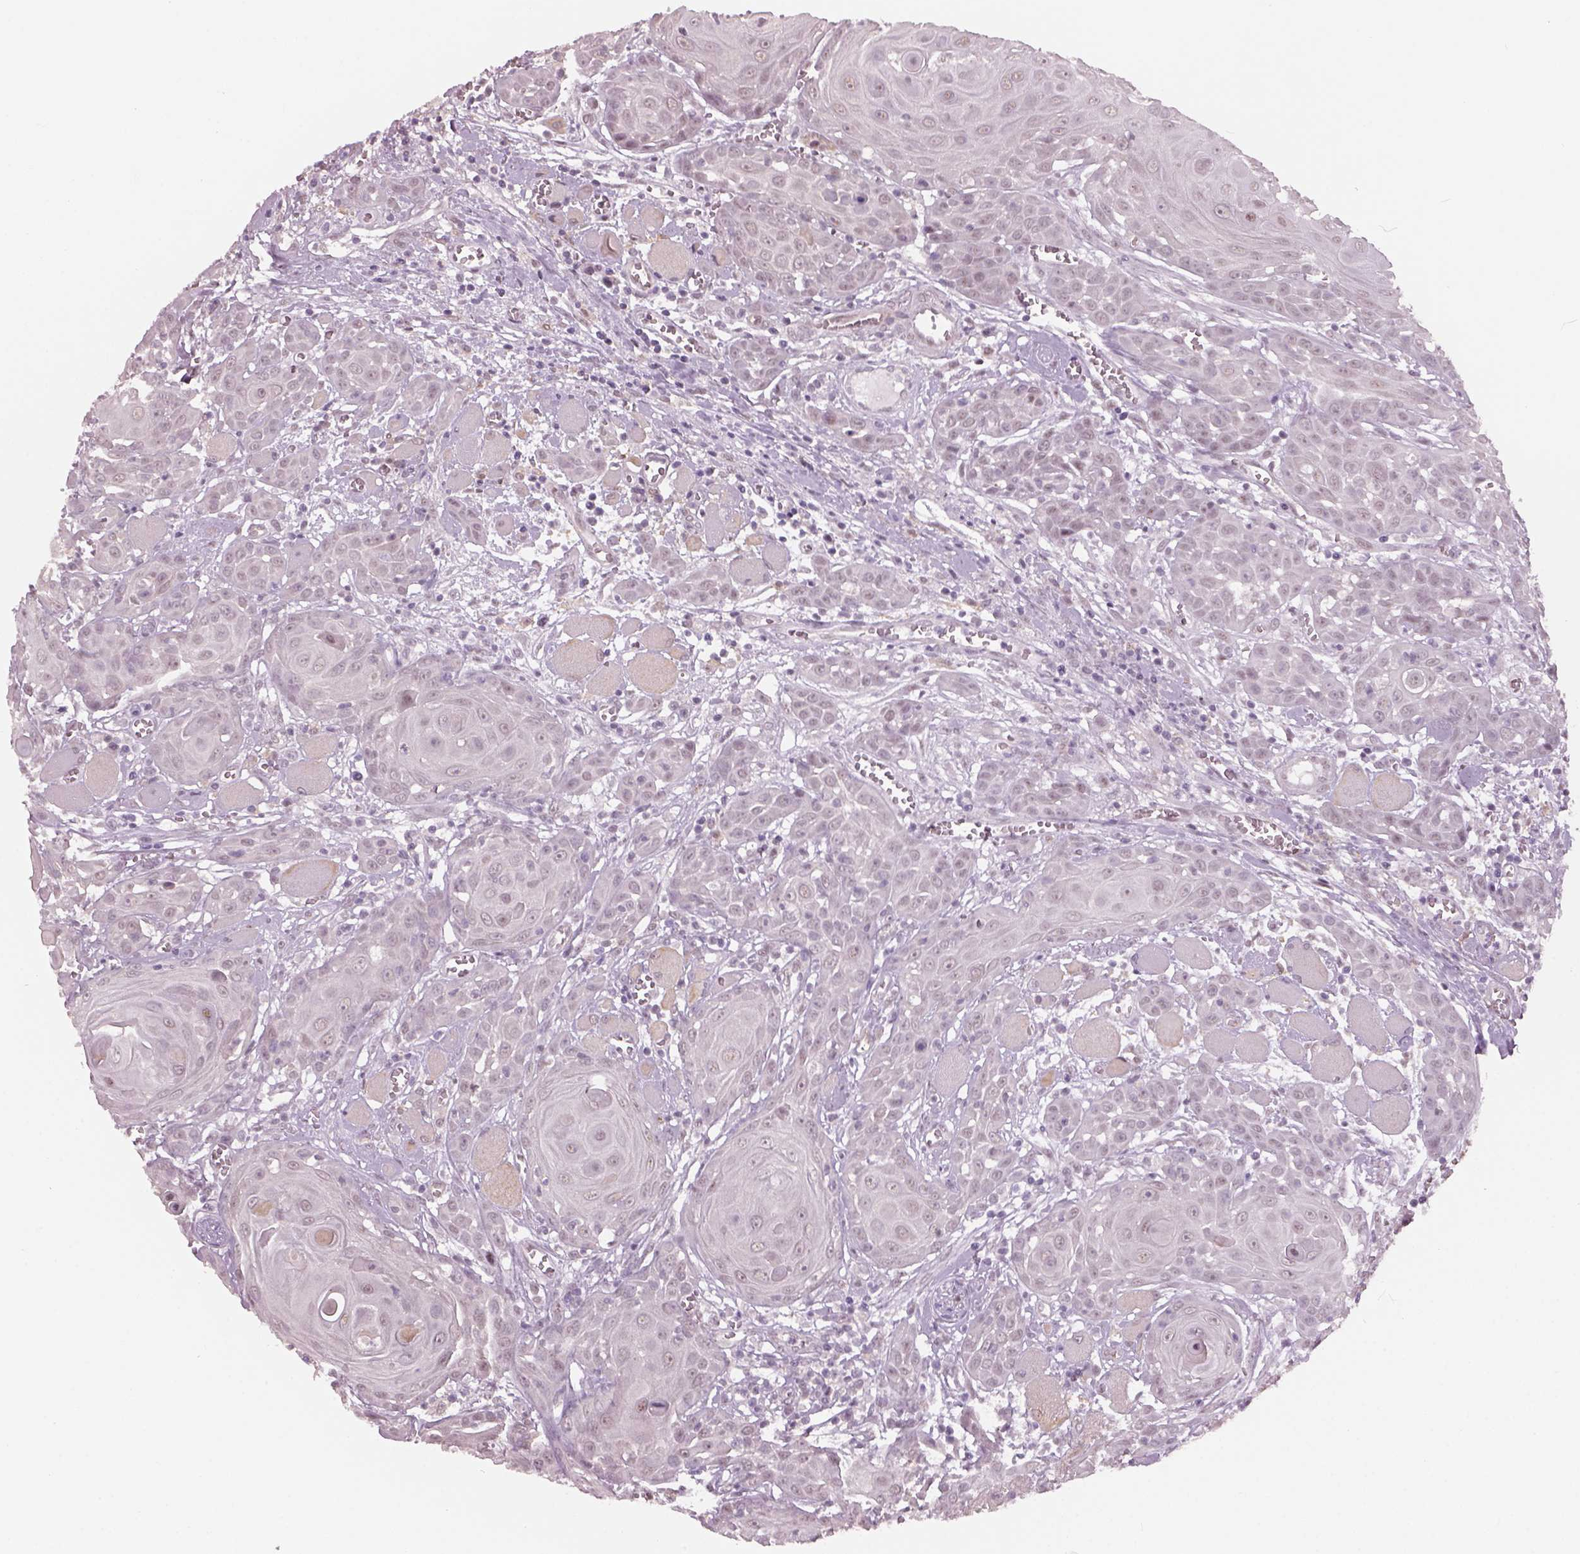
{"staining": {"intensity": "negative", "quantity": "none", "location": "none"}, "tissue": "head and neck cancer", "cell_type": "Tumor cells", "image_type": "cancer", "snomed": [{"axis": "morphology", "description": "Squamous cell carcinoma, NOS"}, {"axis": "topography", "description": "Head-Neck"}], "caption": "High power microscopy photomicrograph of an immunohistochemistry (IHC) histopathology image of head and neck cancer (squamous cell carcinoma), revealing no significant expression in tumor cells.", "gene": "NAT8", "patient": {"sex": "female", "age": 80}}